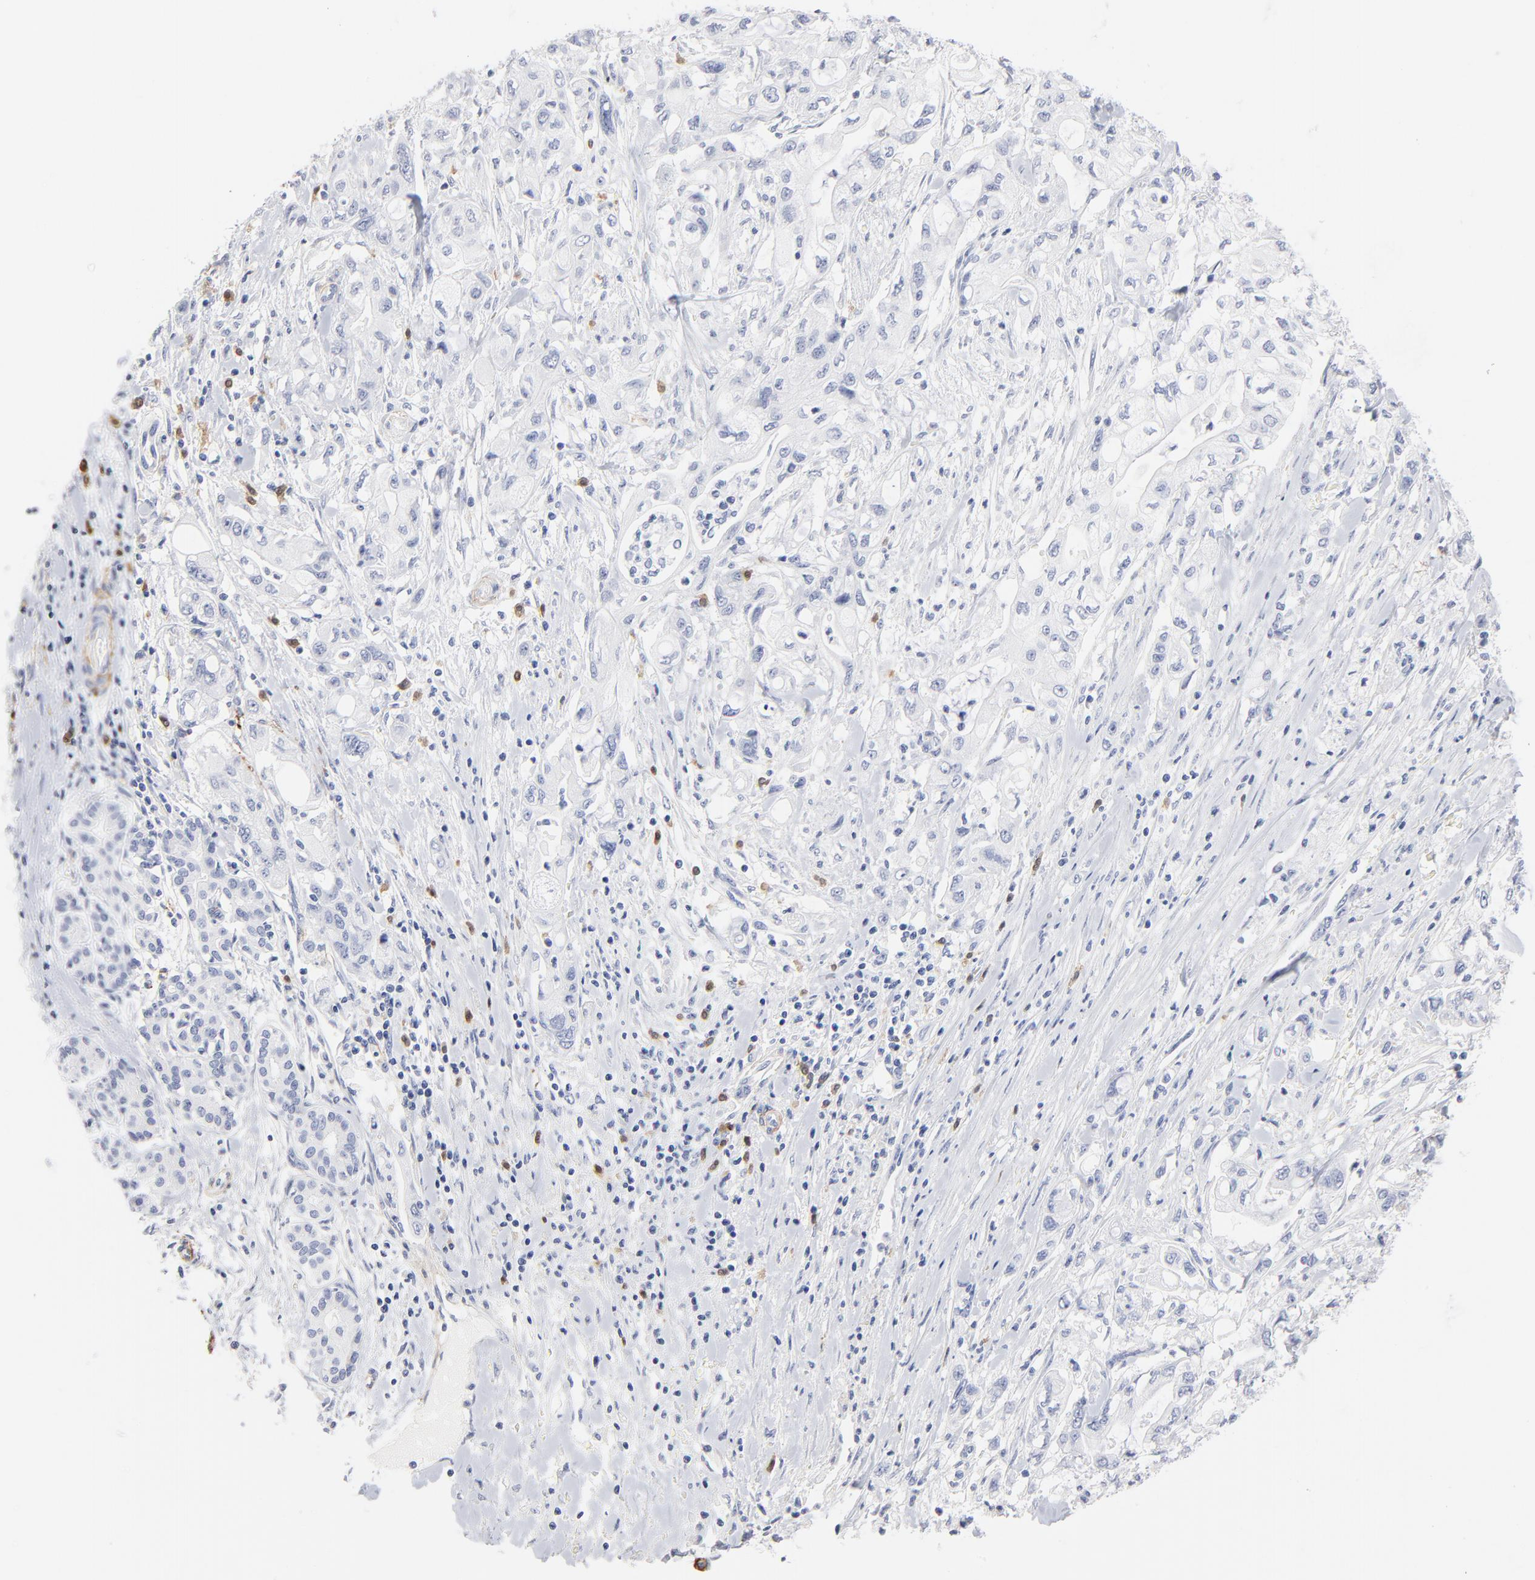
{"staining": {"intensity": "negative", "quantity": "none", "location": "none"}, "tissue": "pancreatic cancer", "cell_type": "Tumor cells", "image_type": "cancer", "snomed": [{"axis": "morphology", "description": "Adenocarcinoma, NOS"}, {"axis": "topography", "description": "Pancreas"}], "caption": "IHC micrograph of neoplastic tissue: human adenocarcinoma (pancreatic) stained with DAB (3,3'-diaminobenzidine) displays no significant protein positivity in tumor cells. The staining was performed using DAB (3,3'-diaminobenzidine) to visualize the protein expression in brown, while the nuclei were stained in blue with hematoxylin (Magnification: 20x).", "gene": "AGTR1", "patient": {"sex": "male", "age": 79}}